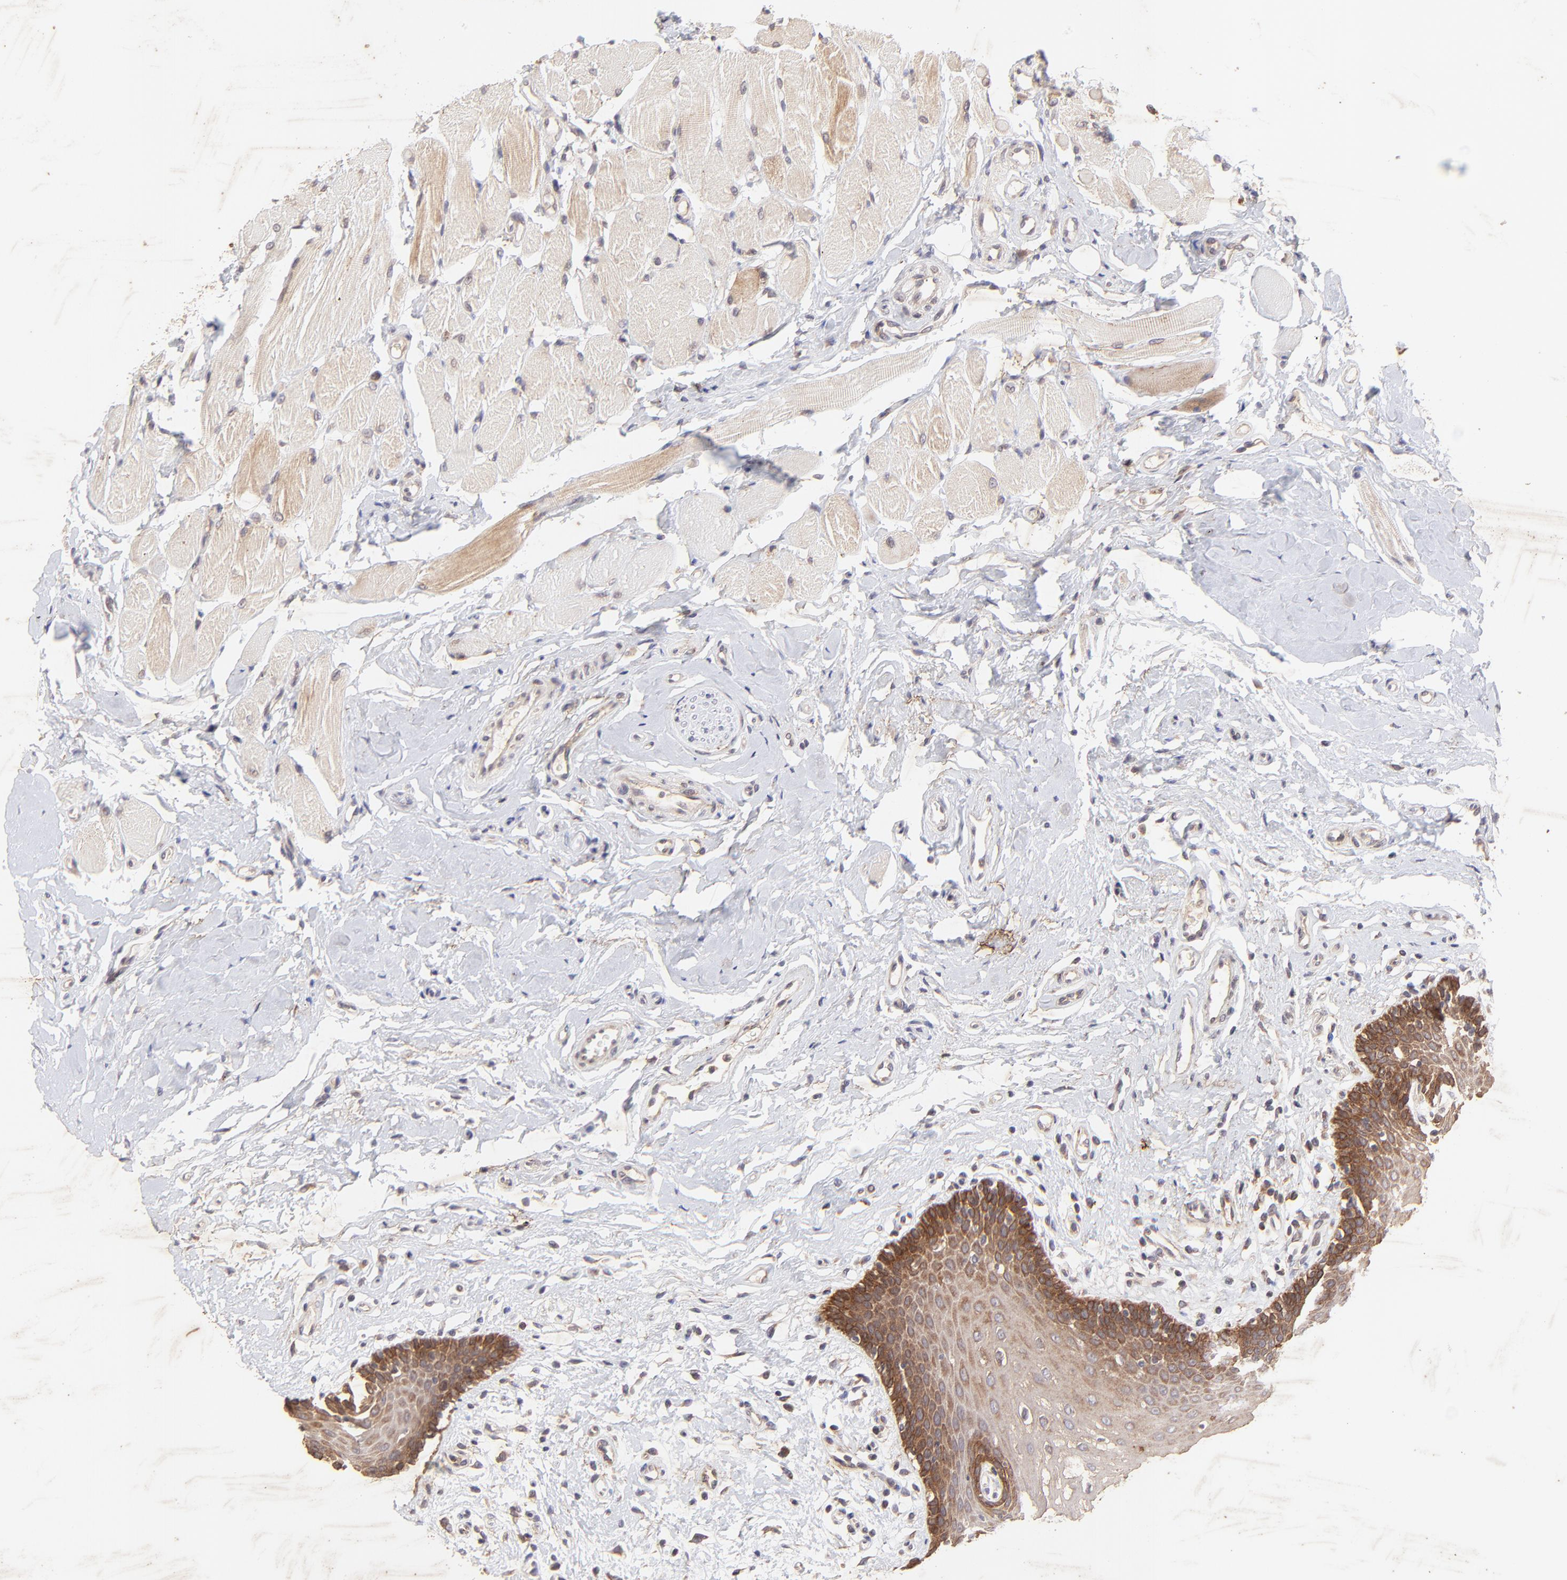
{"staining": {"intensity": "strong", "quantity": ">75%", "location": "cytoplasmic/membranous"}, "tissue": "oral mucosa", "cell_type": "Squamous epithelial cells", "image_type": "normal", "snomed": [{"axis": "morphology", "description": "Normal tissue, NOS"}, {"axis": "topography", "description": "Oral tissue"}], "caption": "This histopathology image shows normal oral mucosa stained with immunohistochemistry (IHC) to label a protein in brown. The cytoplasmic/membranous of squamous epithelial cells show strong positivity for the protein. Nuclei are counter-stained blue.", "gene": "TNRC6B", "patient": {"sex": "male", "age": 62}}